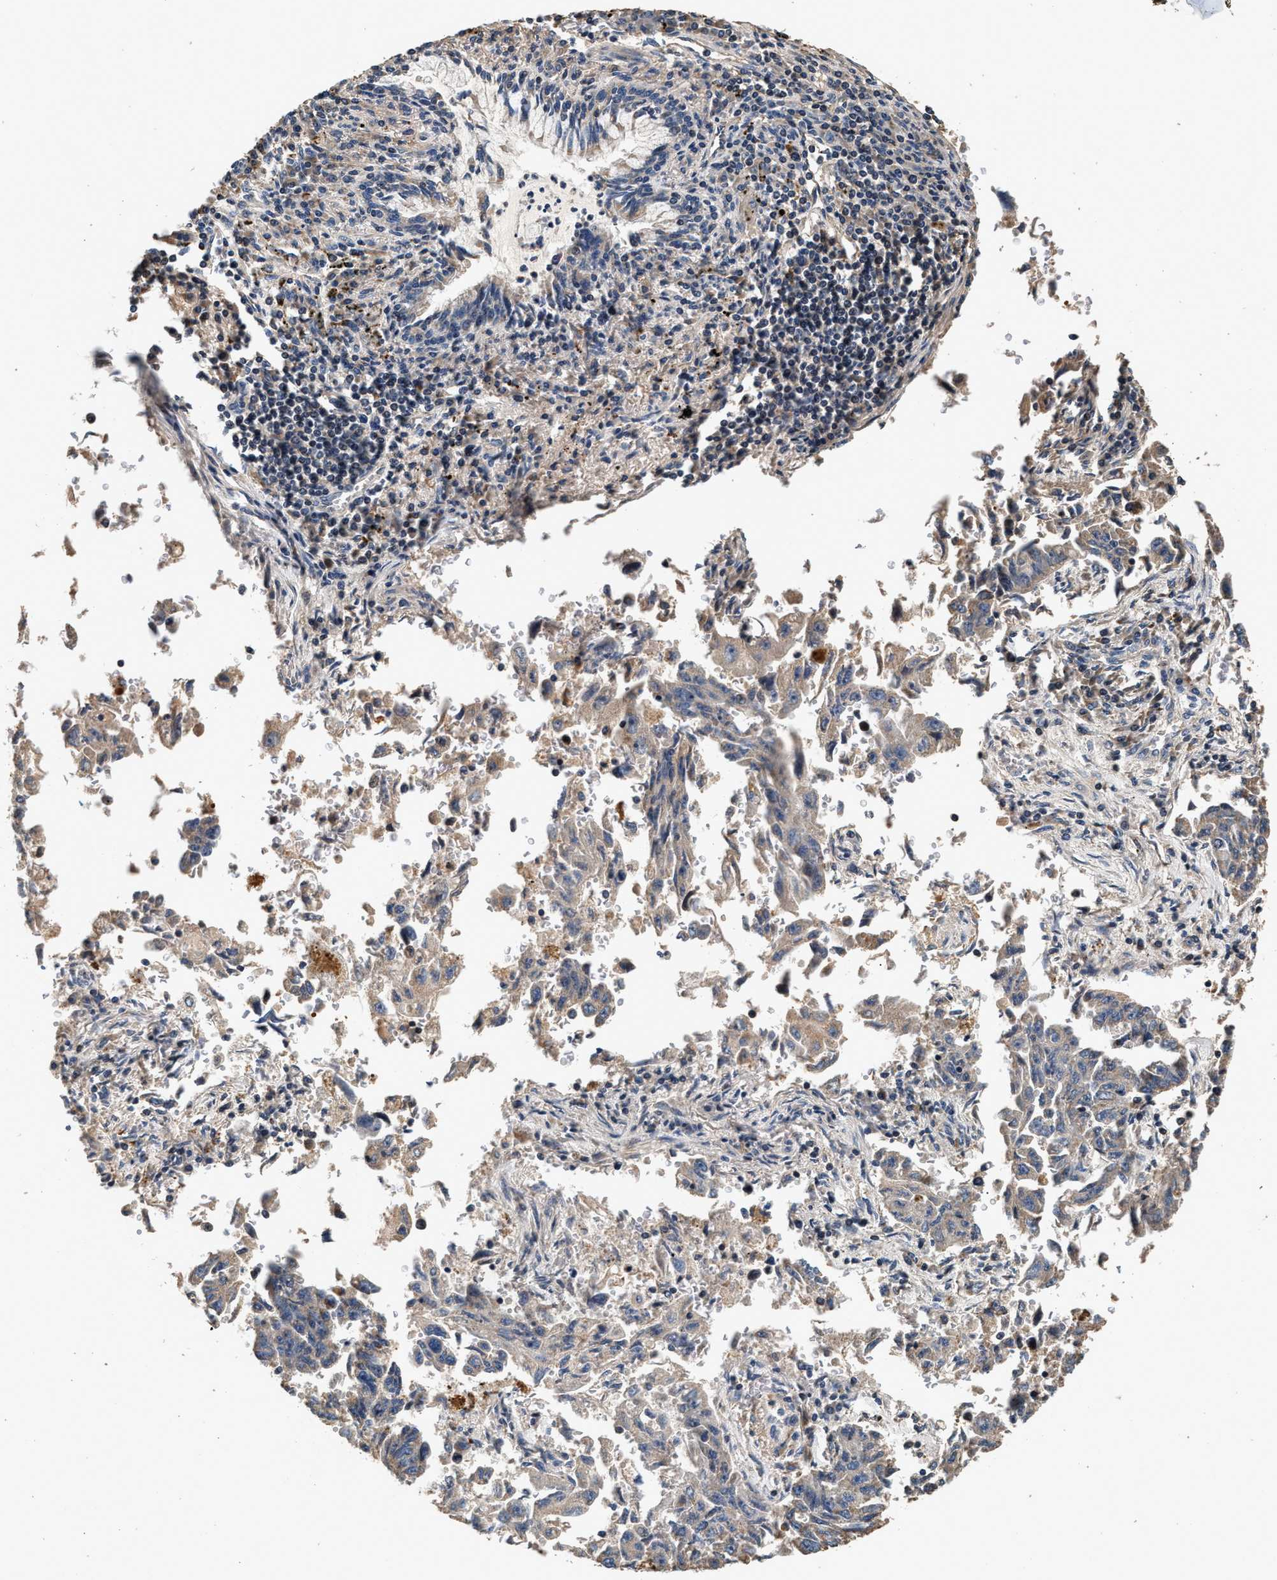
{"staining": {"intensity": "weak", "quantity": "<25%", "location": "cytoplasmic/membranous"}, "tissue": "lung cancer", "cell_type": "Tumor cells", "image_type": "cancer", "snomed": [{"axis": "morphology", "description": "Adenocarcinoma, NOS"}, {"axis": "topography", "description": "Lung"}], "caption": "Immunohistochemistry (IHC) of adenocarcinoma (lung) shows no expression in tumor cells.", "gene": "PTGR3", "patient": {"sex": "female", "age": 51}}